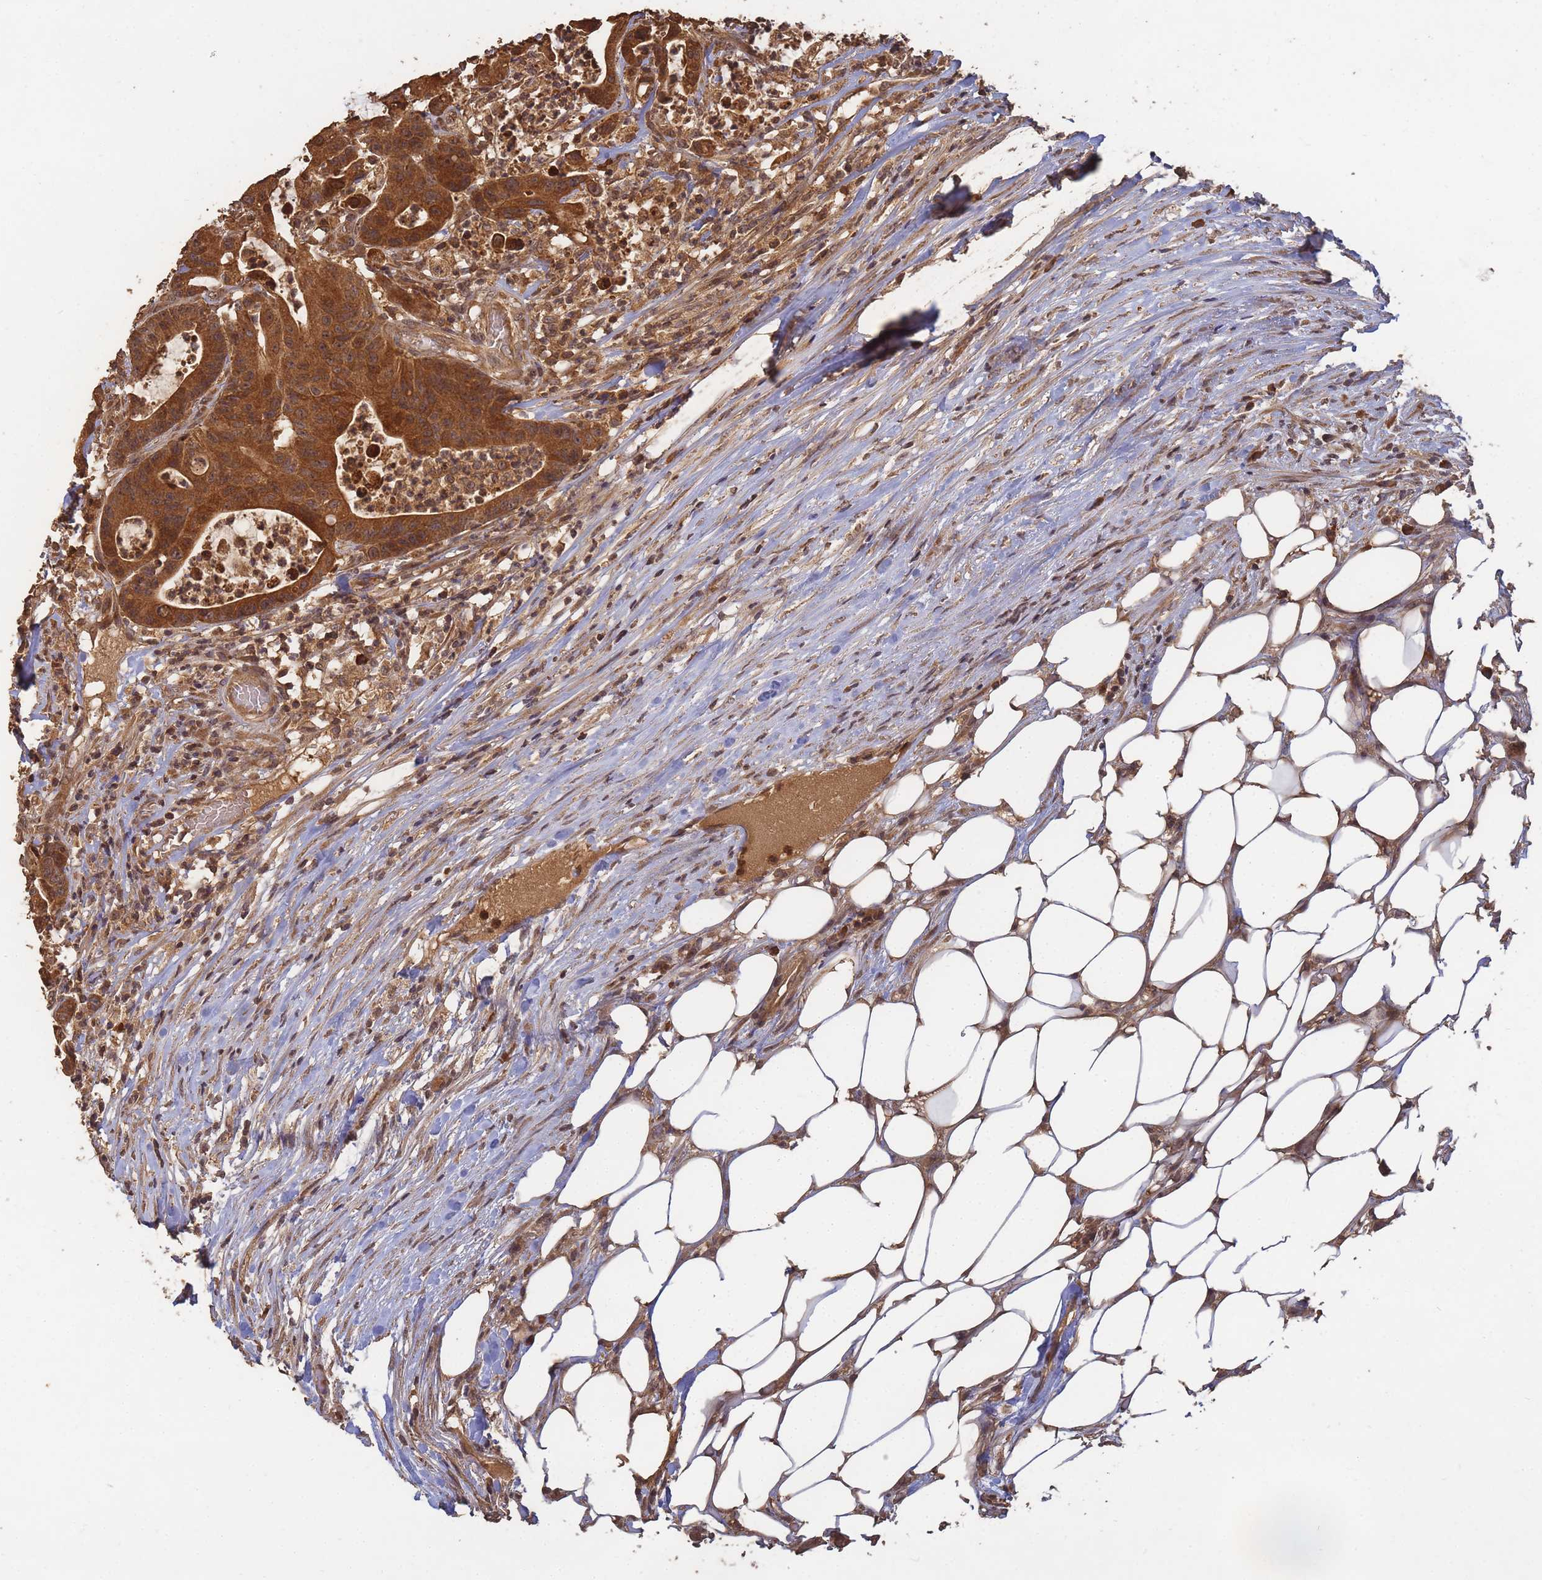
{"staining": {"intensity": "strong", "quantity": ">75%", "location": "cytoplasmic/membranous"}, "tissue": "colorectal cancer", "cell_type": "Tumor cells", "image_type": "cancer", "snomed": [{"axis": "morphology", "description": "Adenocarcinoma, NOS"}, {"axis": "topography", "description": "Colon"}], "caption": "High-power microscopy captured an immunohistochemistry (IHC) image of adenocarcinoma (colorectal), revealing strong cytoplasmic/membranous staining in about >75% of tumor cells.", "gene": "ALKBH1", "patient": {"sex": "female", "age": 84}}